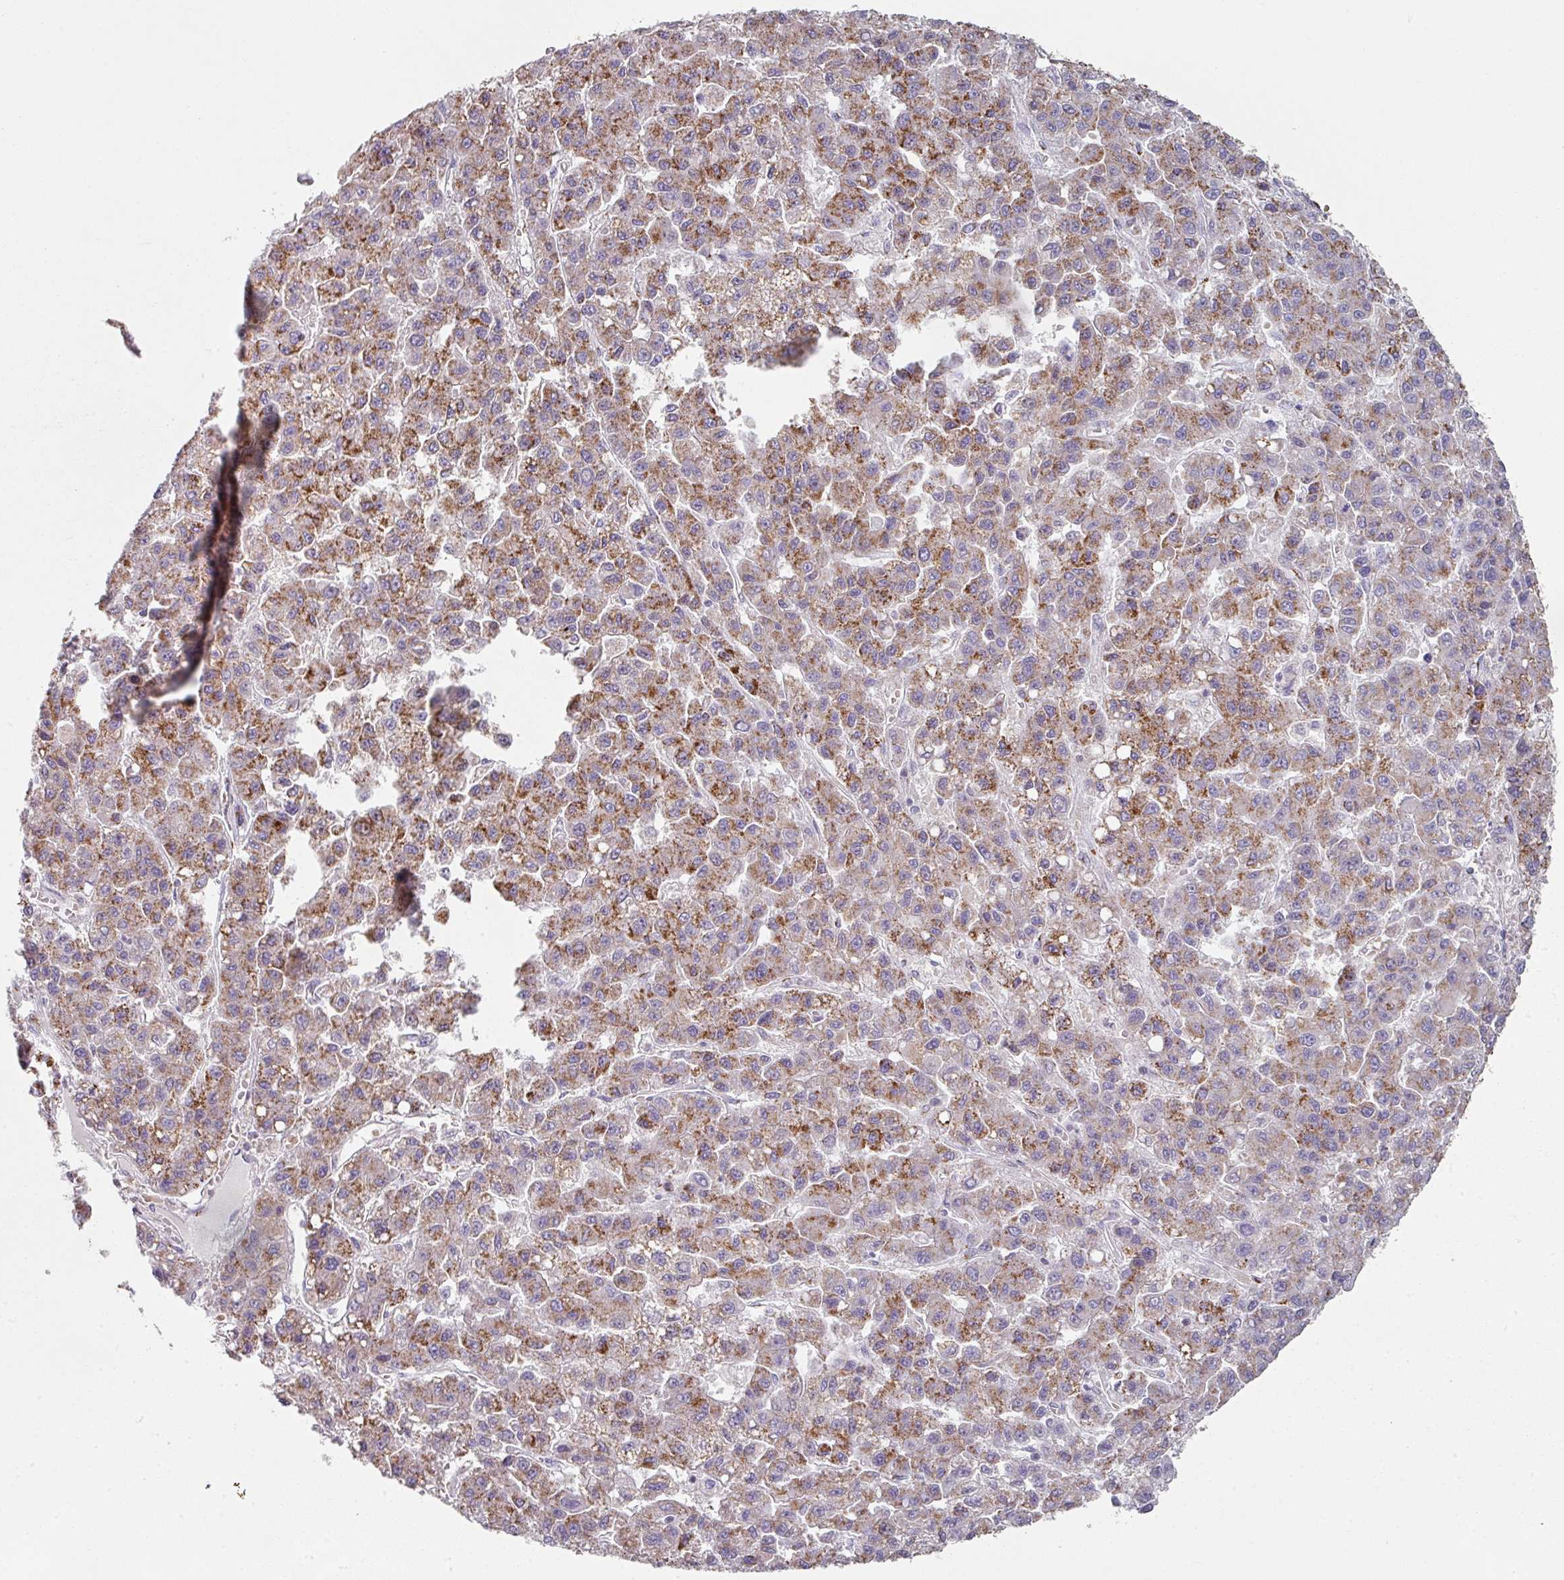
{"staining": {"intensity": "moderate", "quantity": ">75%", "location": "cytoplasmic/membranous"}, "tissue": "liver cancer", "cell_type": "Tumor cells", "image_type": "cancer", "snomed": [{"axis": "morphology", "description": "Carcinoma, Hepatocellular, NOS"}, {"axis": "topography", "description": "Liver"}], "caption": "Protein staining reveals moderate cytoplasmic/membranous staining in about >75% of tumor cells in liver hepatocellular carcinoma.", "gene": "CCDC85B", "patient": {"sex": "male", "age": 70}}